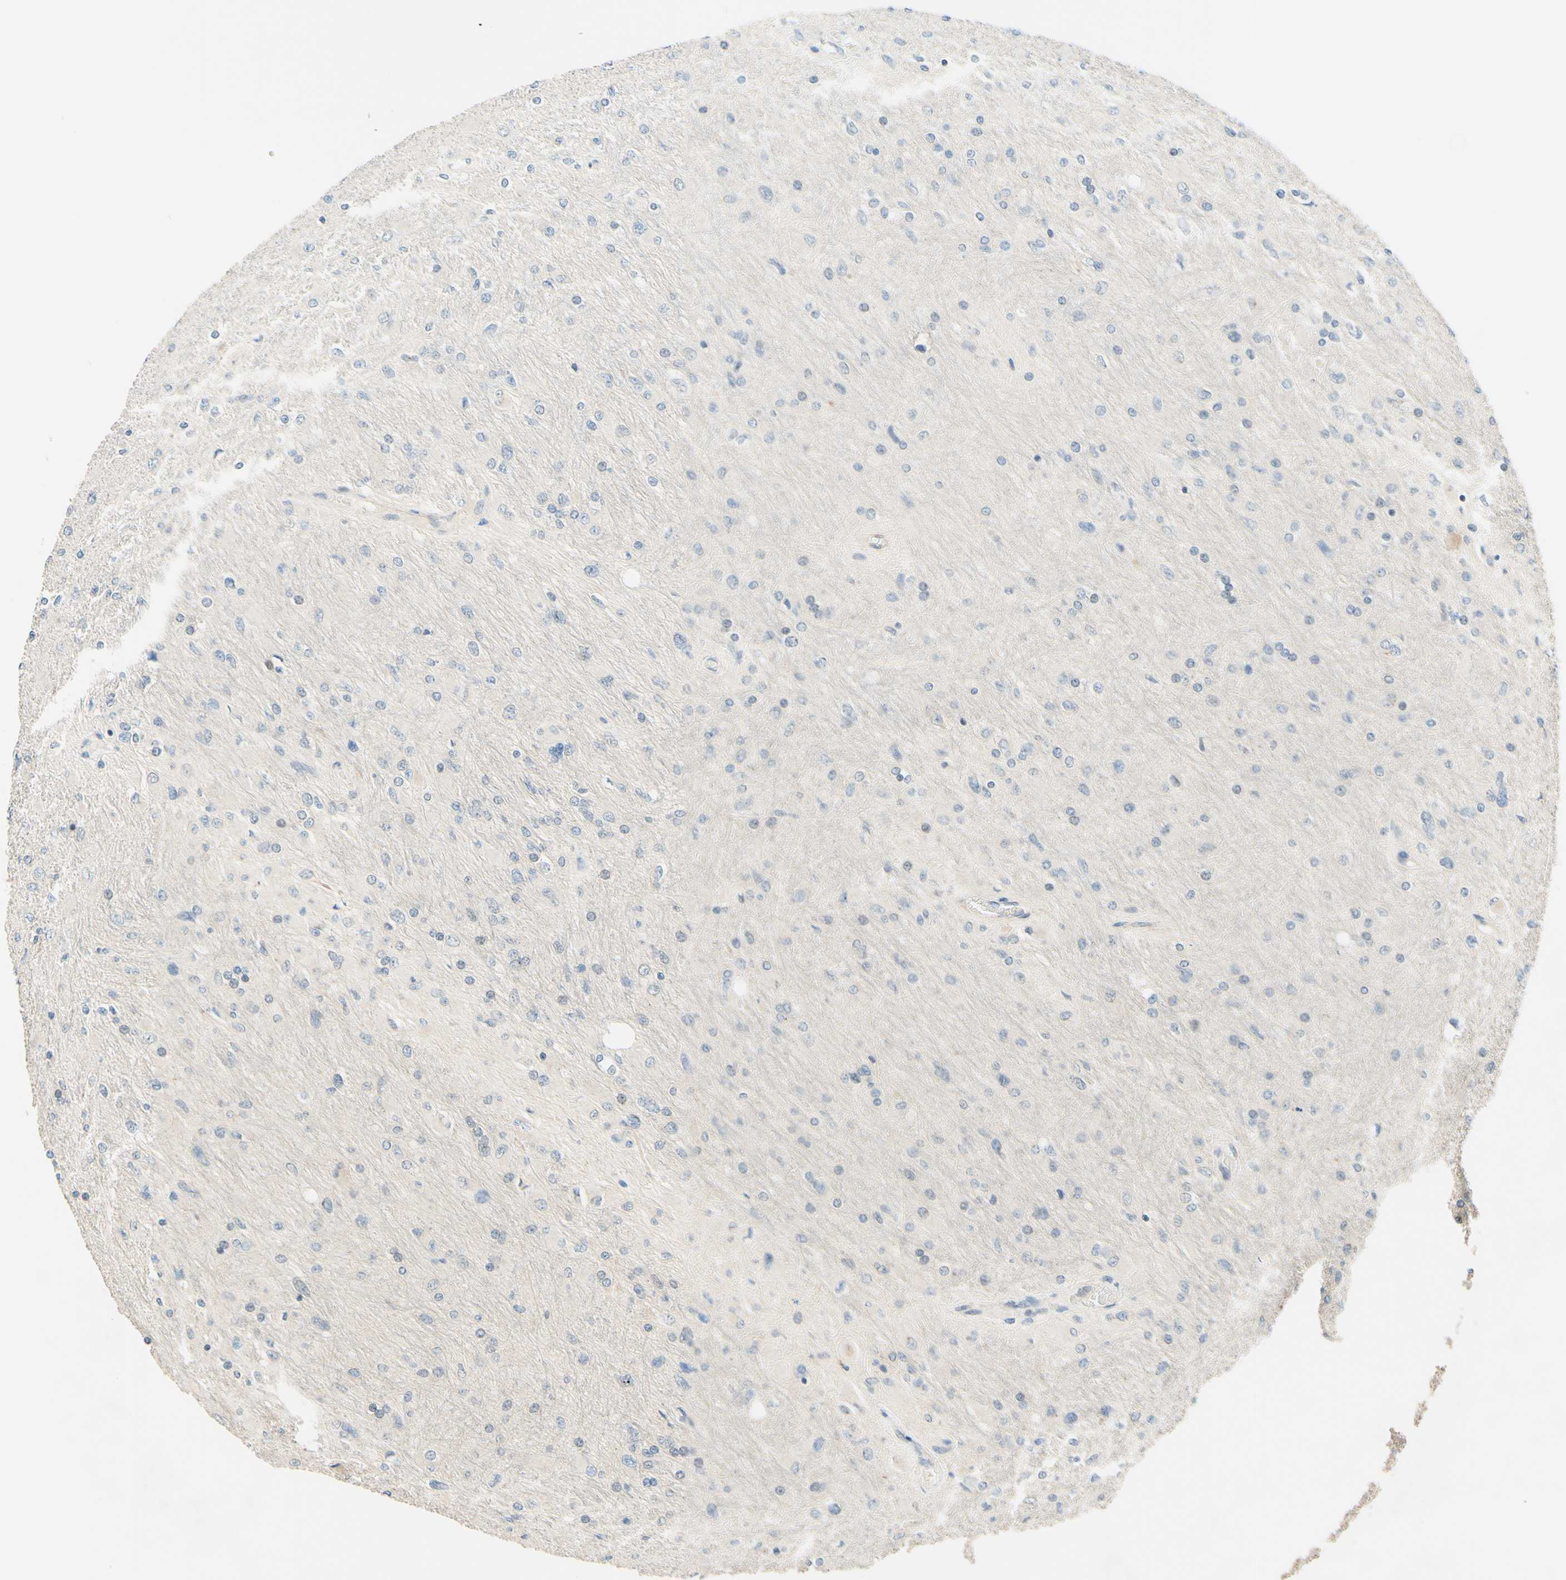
{"staining": {"intensity": "negative", "quantity": "none", "location": "none"}, "tissue": "glioma", "cell_type": "Tumor cells", "image_type": "cancer", "snomed": [{"axis": "morphology", "description": "Glioma, malignant, High grade"}, {"axis": "topography", "description": "Cerebral cortex"}], "caption": "DAB immunohistochemical staining of human high-grade glioma (malignant) exhibits no significant staining in tumor cells.", "gene": "C2CD2L", "patient": {"sex": "female", "age": 36}}